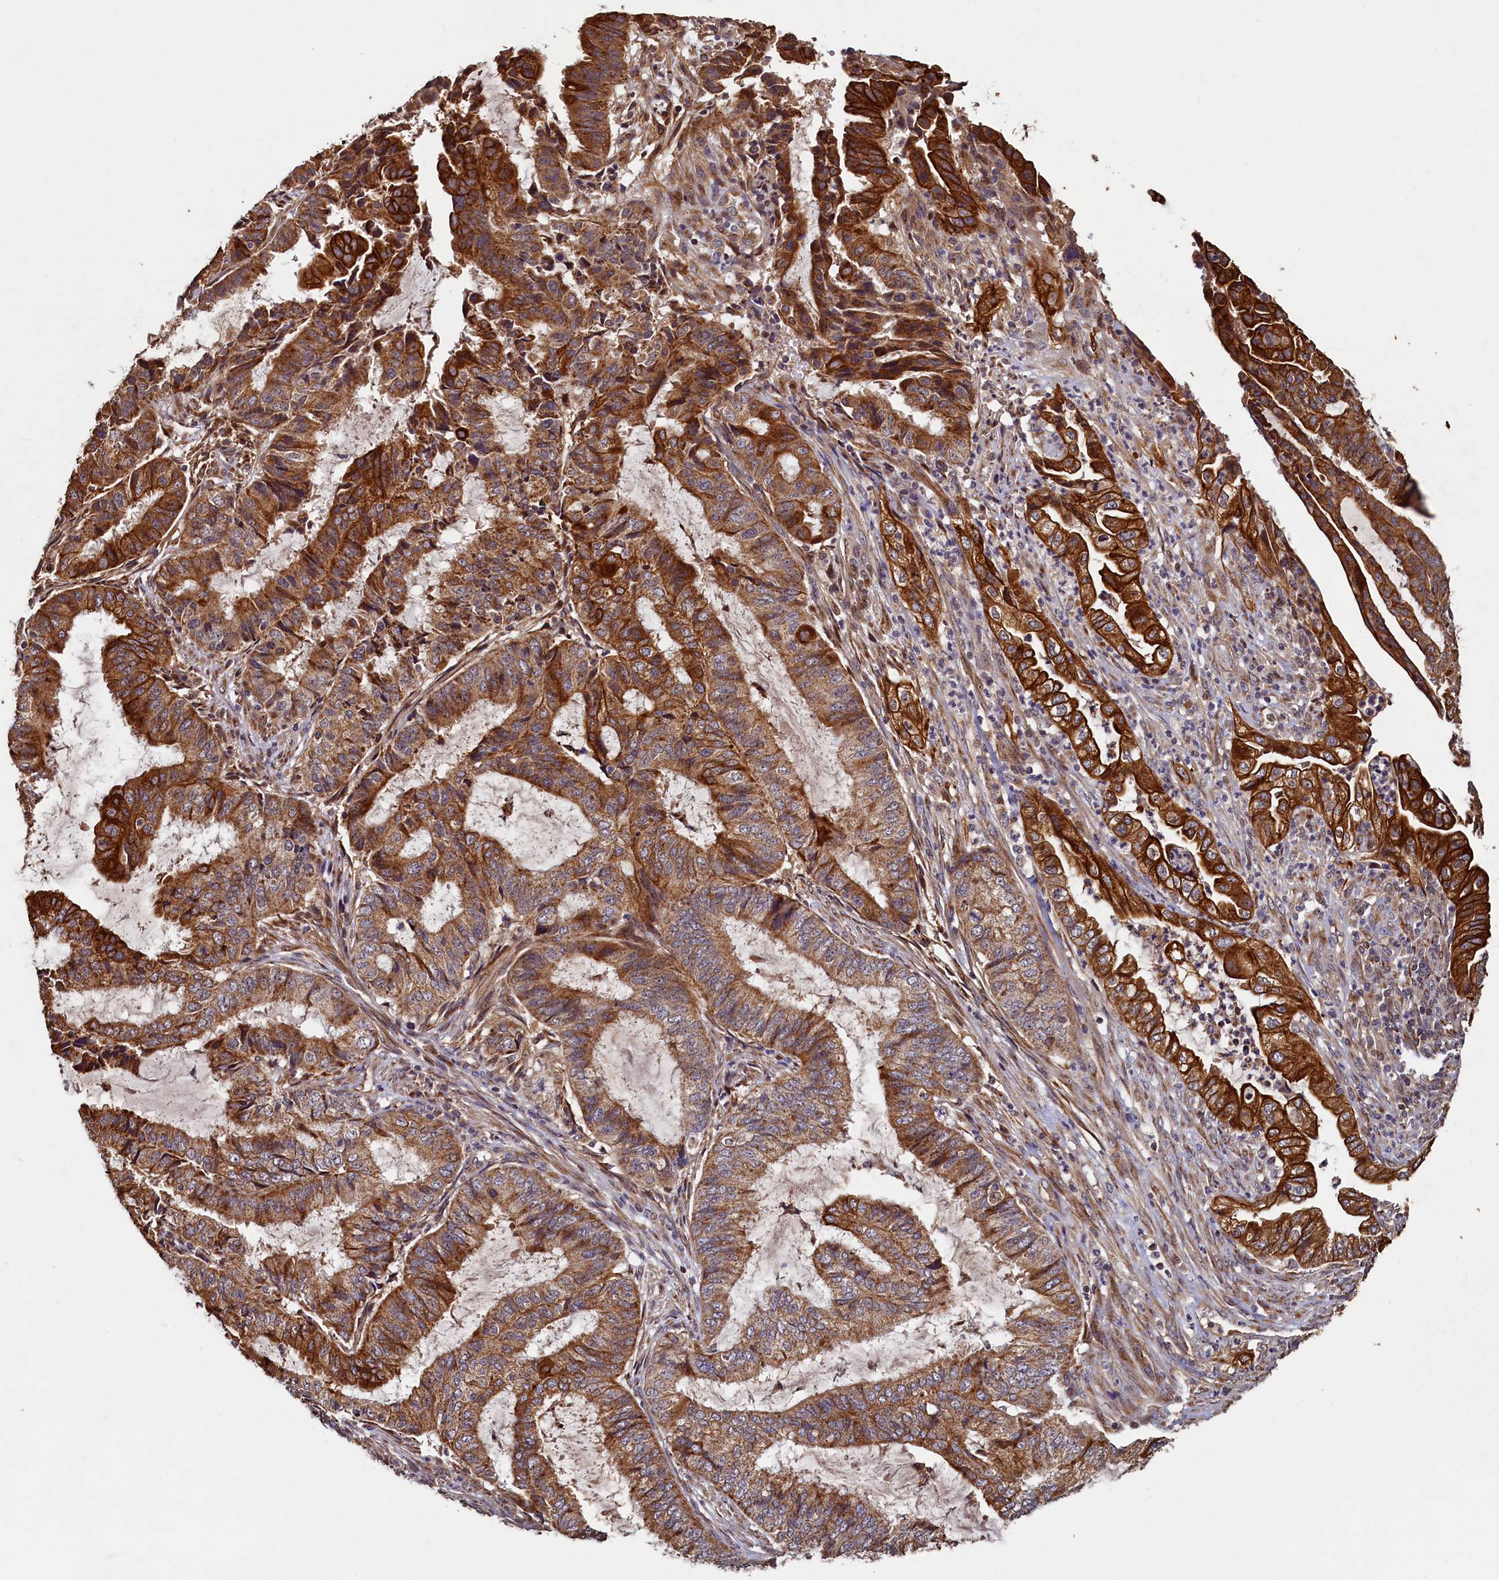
{"staining": {"intensity": "strong", "quantity": ">75%", "location": "cytoplasmic/membranous"}, "tissue": "endometrial cancer", "cell_type": "Tumor cells", "image_type": "cancer", "snomed": [{"axis": "morphology", "description": "Adenocarcinoma, NOS"}, {"axis": "topography", "description": "Endometrium"}], "caption": "Immunohistochemistry (IHC) staining of adenocarcinoma (endometrial), which exhibits high levels of strong cytoplasmic/membranous expression in about >75% of tumor cells indicating strong cytoplasmic/membranous protein positivity. The staining was performed using DAB (brown) for protein detection and nuclei were counterstained in hematoxylin (blue).", "gene": "NCKAP5L", "patient": {"sex": "female", "age": 51}}